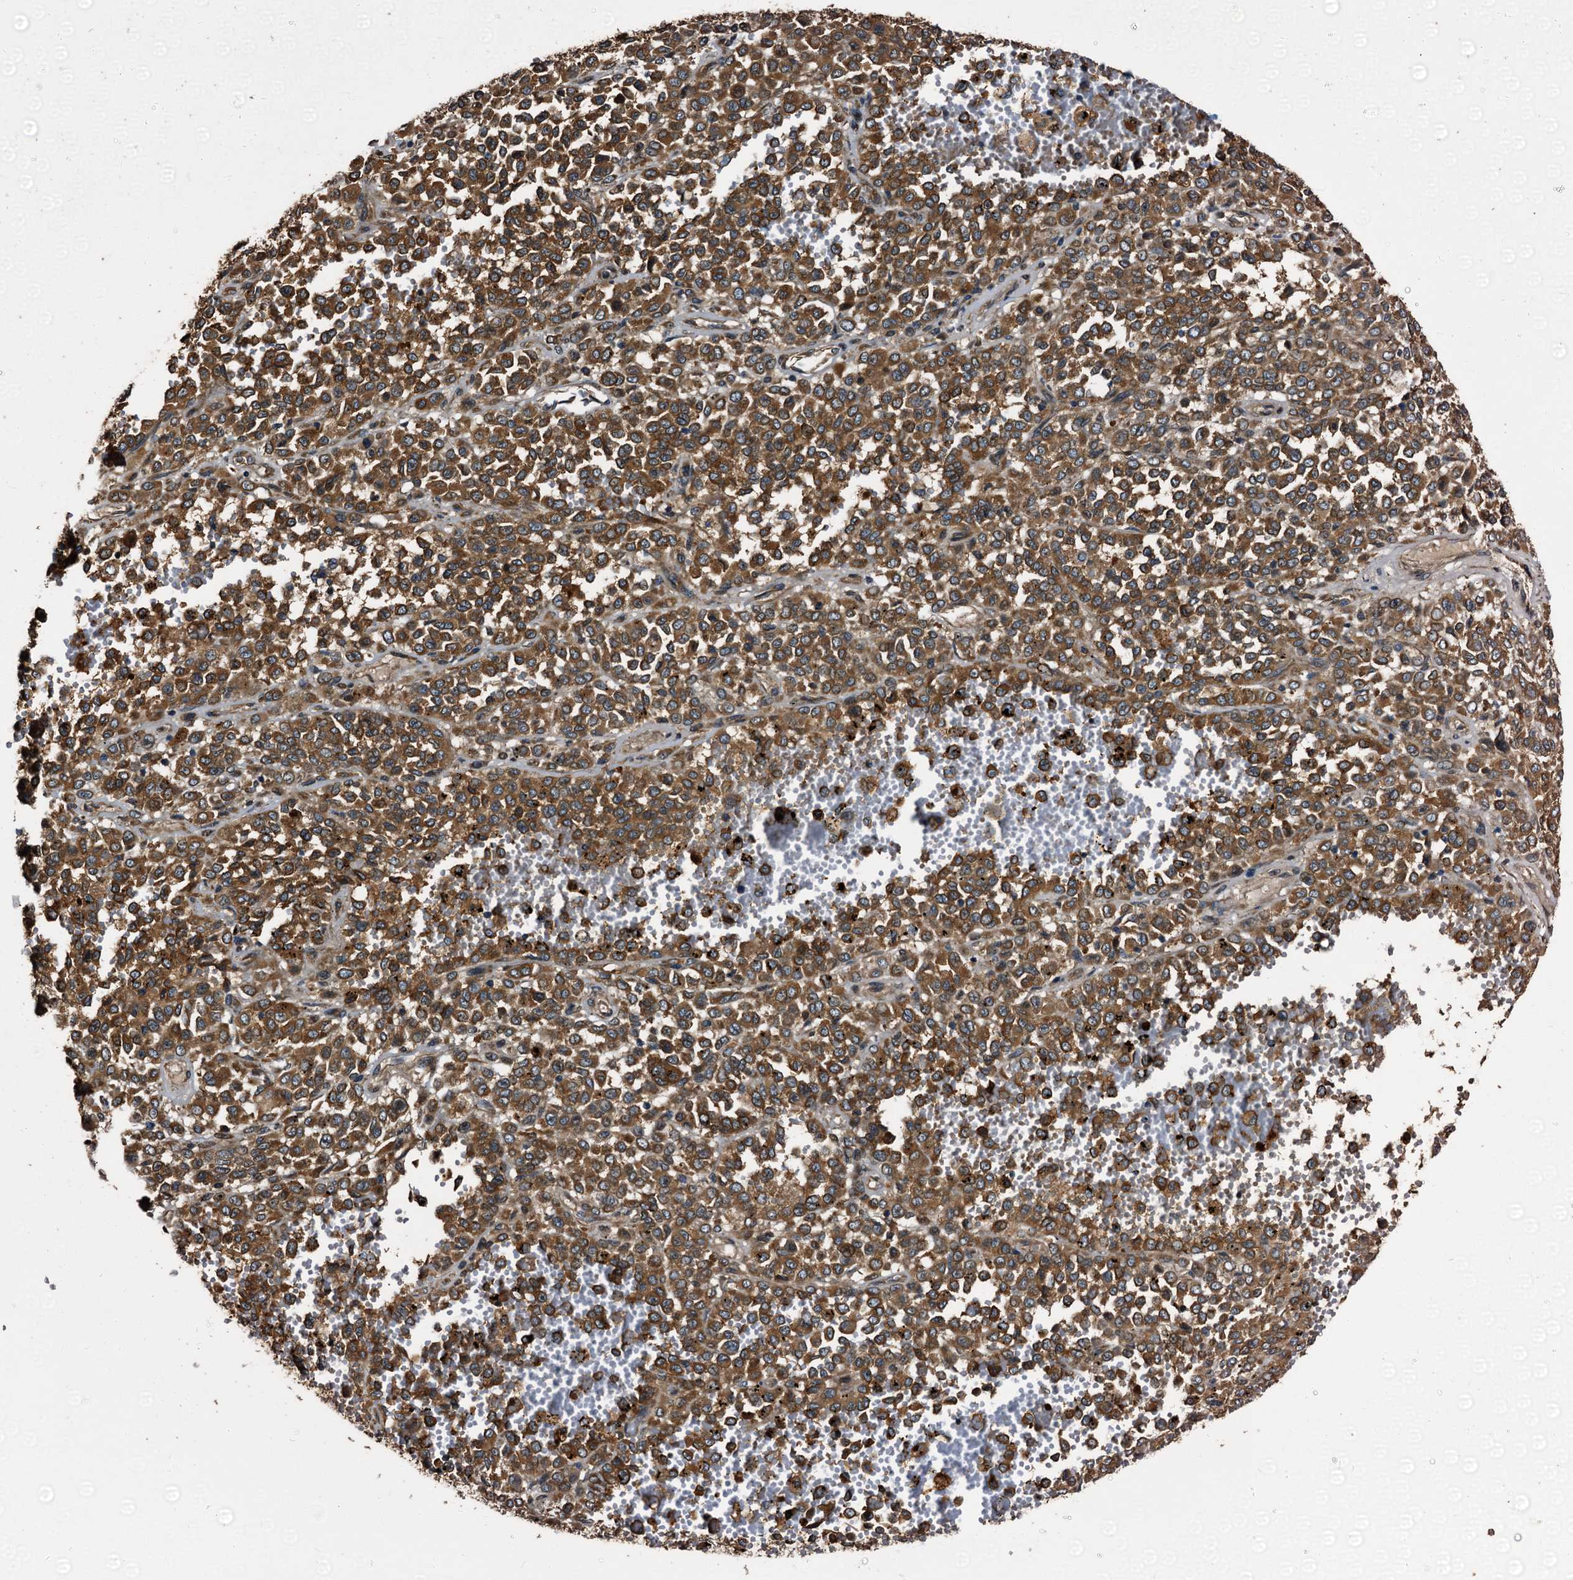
{"staining": {"intensity": "moderate", "quantity": ">75%", "location": "cytoplasmic/membranous"}, "tissue": "melanoma", "cell_type": "Tumor cells", "image_type": "cancer", "snomed": [{"axis": "morphology", "description": "Malignant melanoma, Metastatic site"}, {"axis": "topography", "description": "Pancreas"}], "caption": "A brown stain highlights moderate cytoplasmic/membranous expression of a protein in melanoma tumor cells.", "gene": "PEX5", "patient": {"sex": "female", "age": 30}}